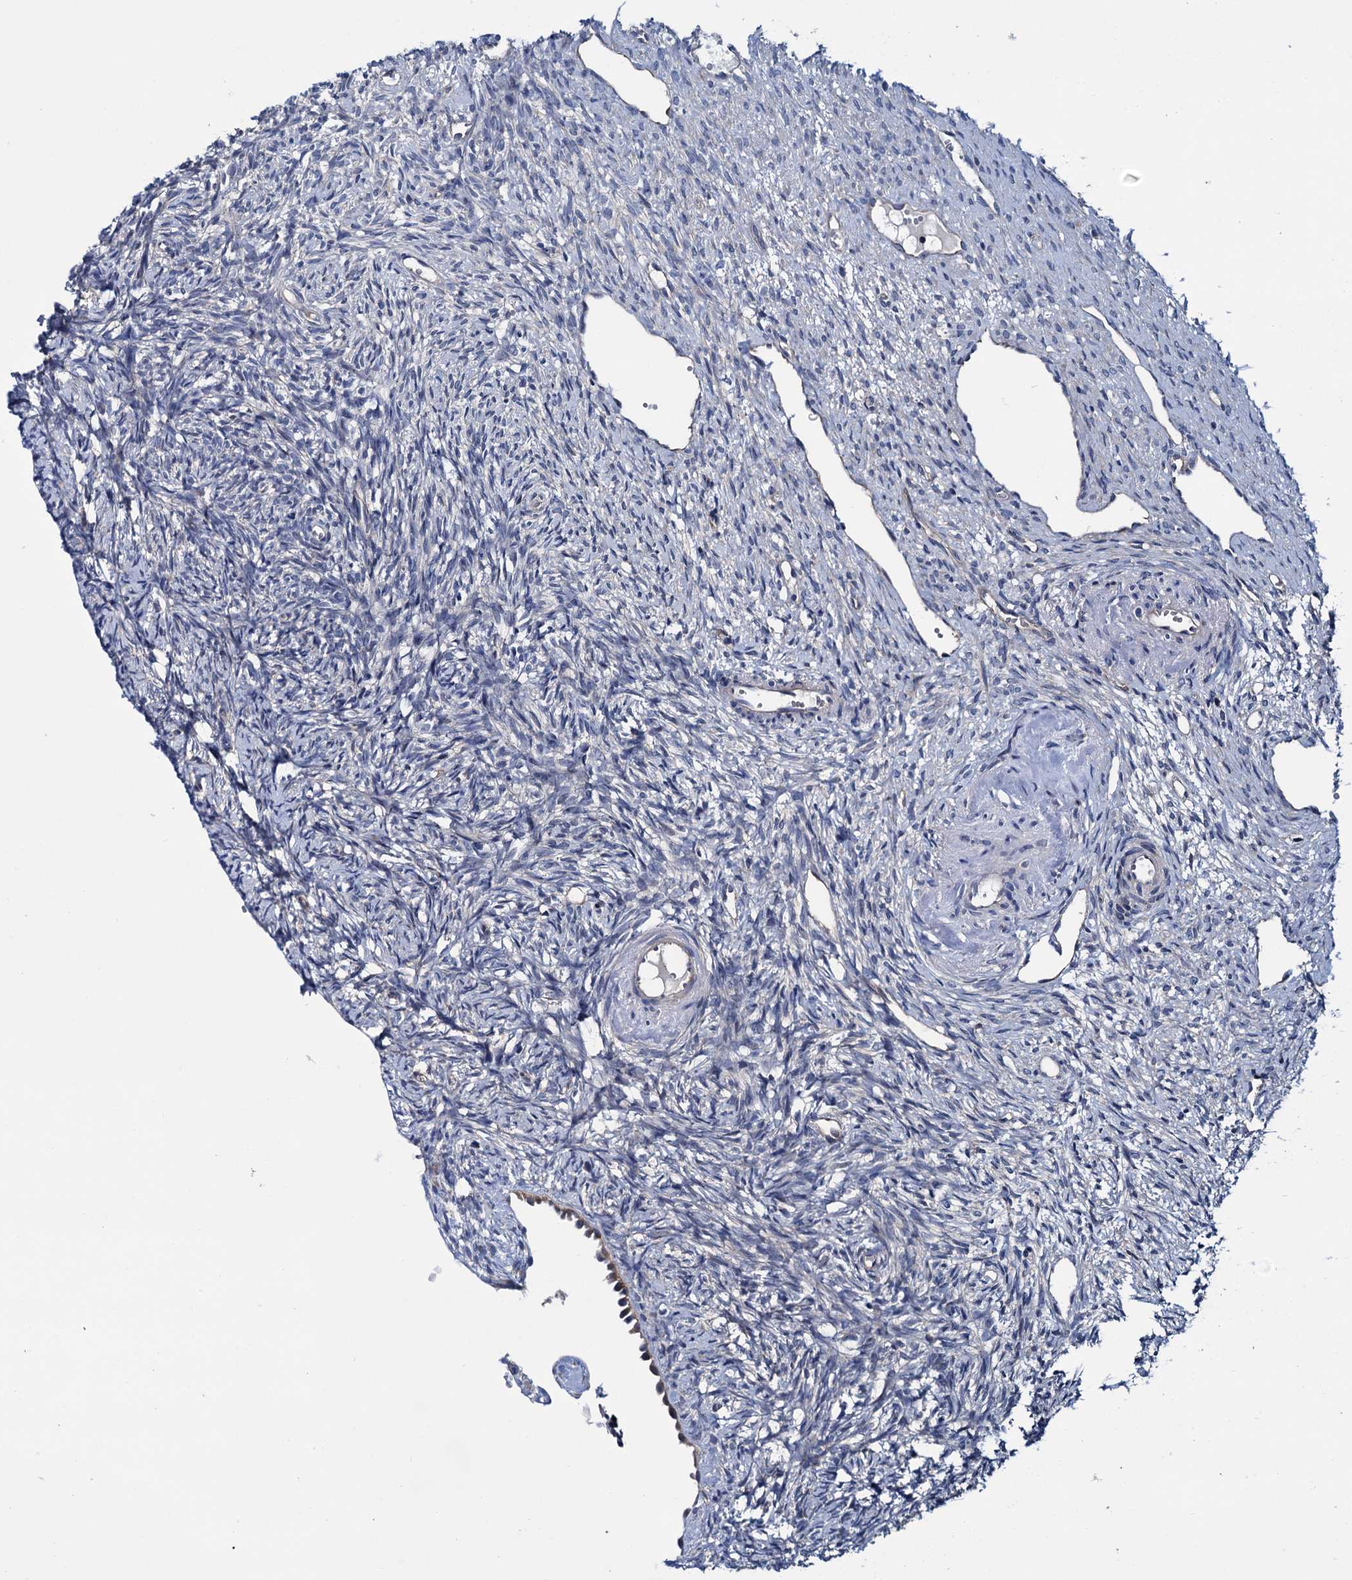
{"staining": {"intensity": "negative", "quantity": "none", "location": "none"}, "tissue": "ovary", "cell_type": "Follicle cells", "image_type": "normal", "snomed": [{"axis": "morphology", "description": "Normal tissue, NOS"}, {"axis": "topography", "description": "Ovary"}], "caption": "IHC photomicrograph of normal human ovary stained for a protein (brown), which reveals no positivity in follicle cells.", "gene": "EYA4", "patient": {"sex": "female", "age": 51}}